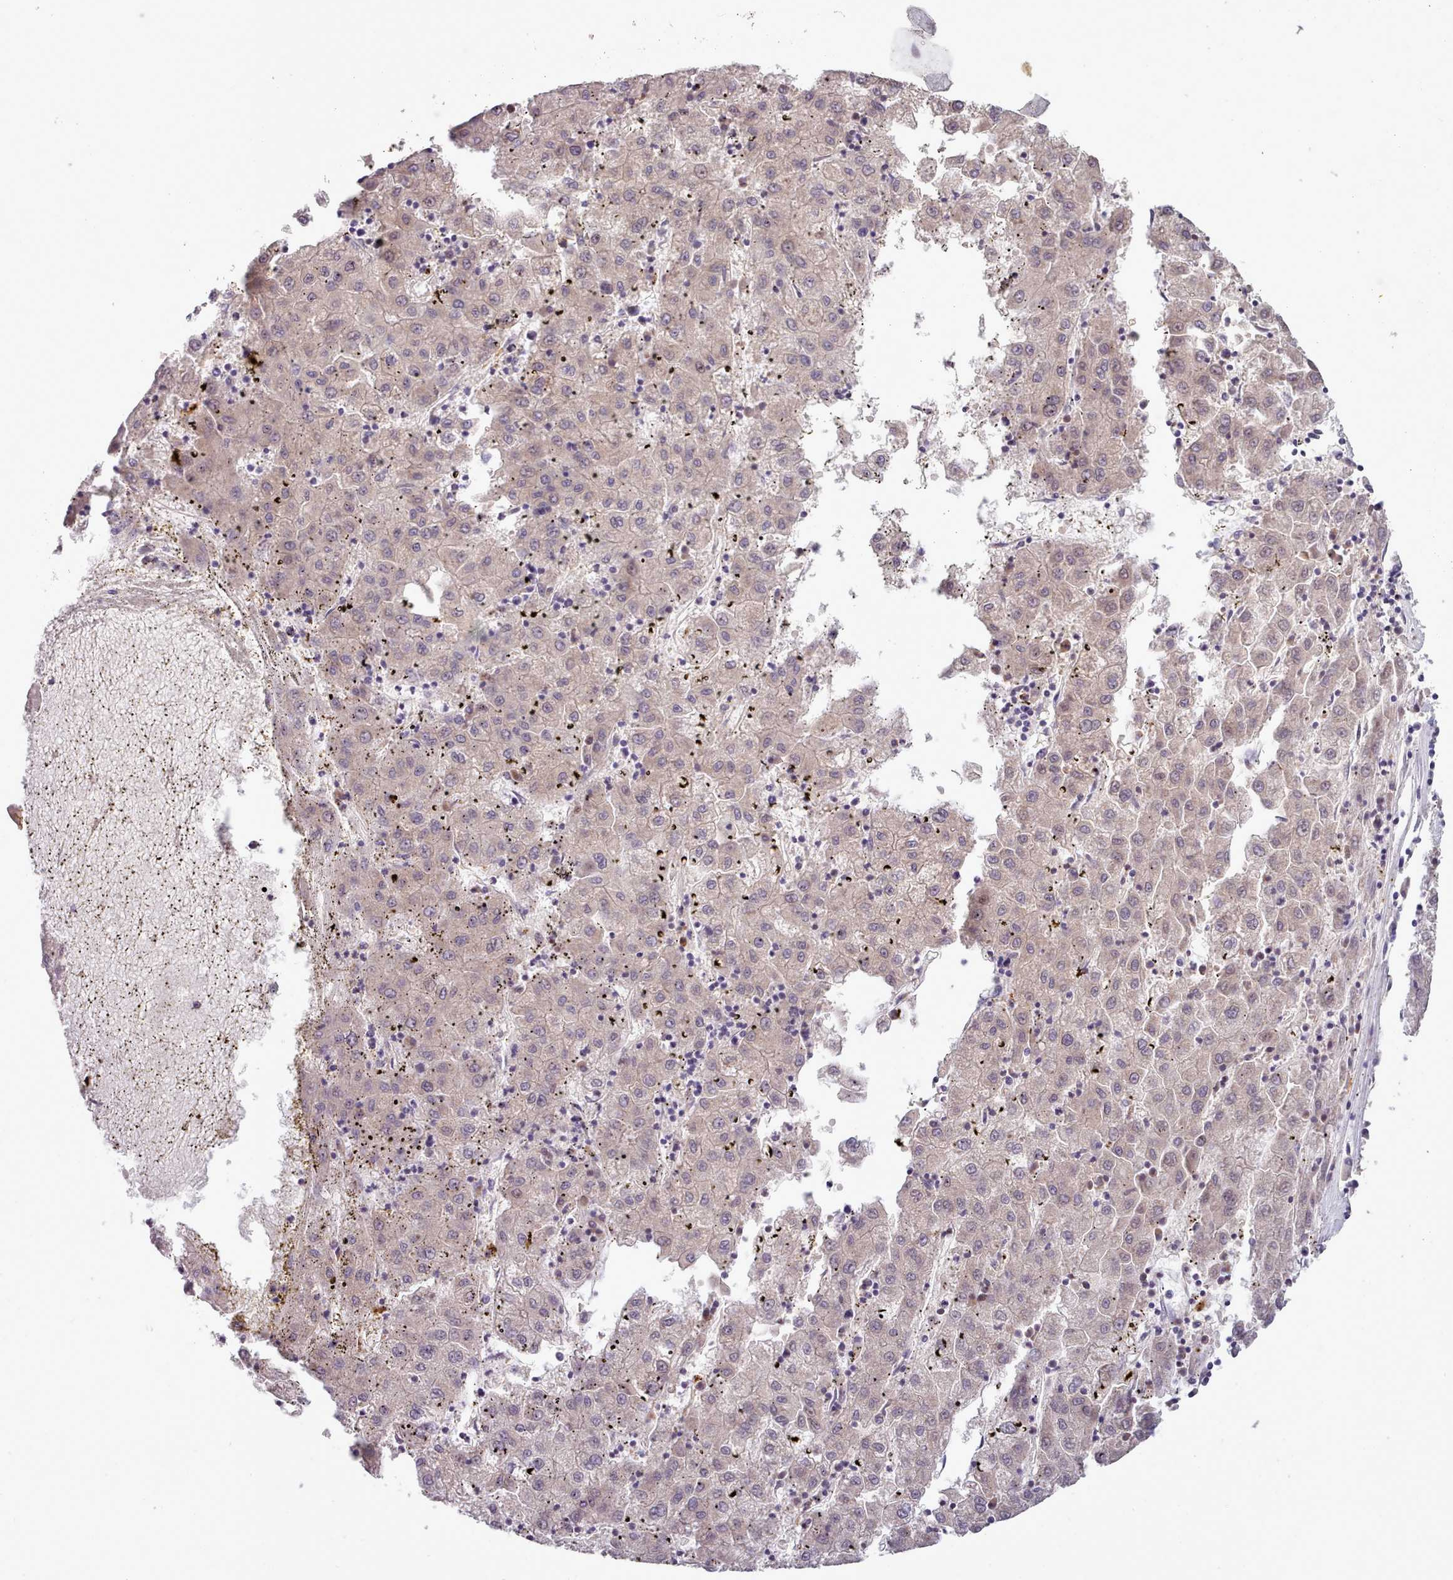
{"staining": {"intensity": "weak", "quantity": ">75%", "location": "cytoplasmic/membranous"}, "tissue": "liver cancer", "cell_type": "Tumor cells", "image_type": "cancer", "snomed": [{"axis": "morphology", "description": "Carcinoma, Hepatocellular, NOS"}, {"axis": "topography", "description": "Liver"}], "caption": "Tumor cells exhibit low levels of weak cytoplasmic/membranous positivity in about >75% of cells in human liver cancer.", "gene": "DPF1", "patient": {"sex": "male", "age": 72}}